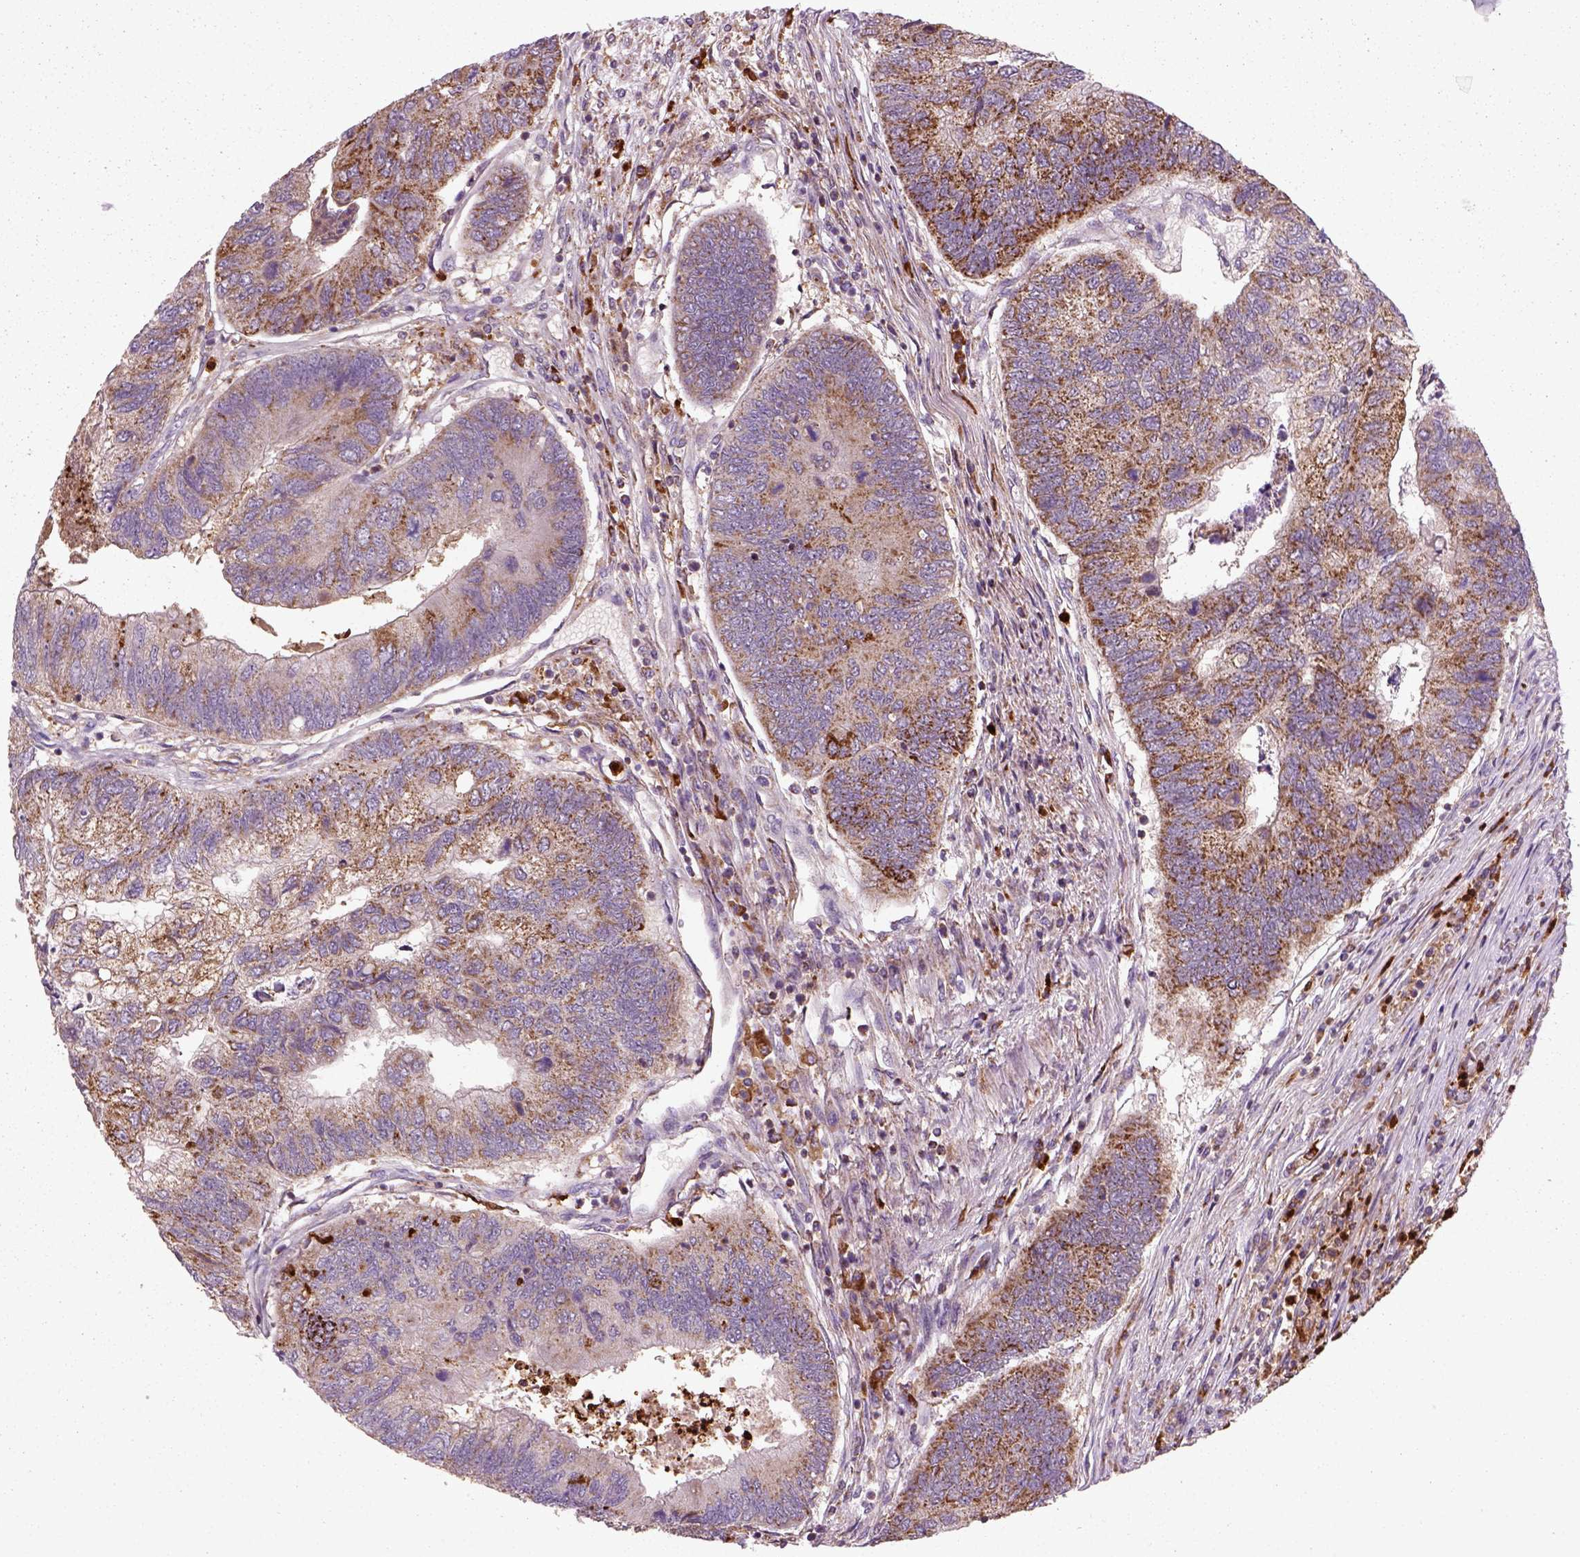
{"staining": {"intensity": "moderate", "quantity": ">75%", "location": "cytoplasmic/membranous"}, "tissue": "colorectal cancer", "cell_type": "Tumor cells", "image_type": "cancer", "snomed": [{"axis": "morphology", "description": "Adenocarcinoma, NOS"}, {"axis": "topography", "description": "Colon"}], "caption": "A medium amount of moderate cytoplasmic/membranous expression is appreciated in approximately >75% of tumor cells in colorectal cancer (adenocarcinoma) tissue.", "gene": "NUDT16L1", "patient": {"sex": "female", "age": 67}}